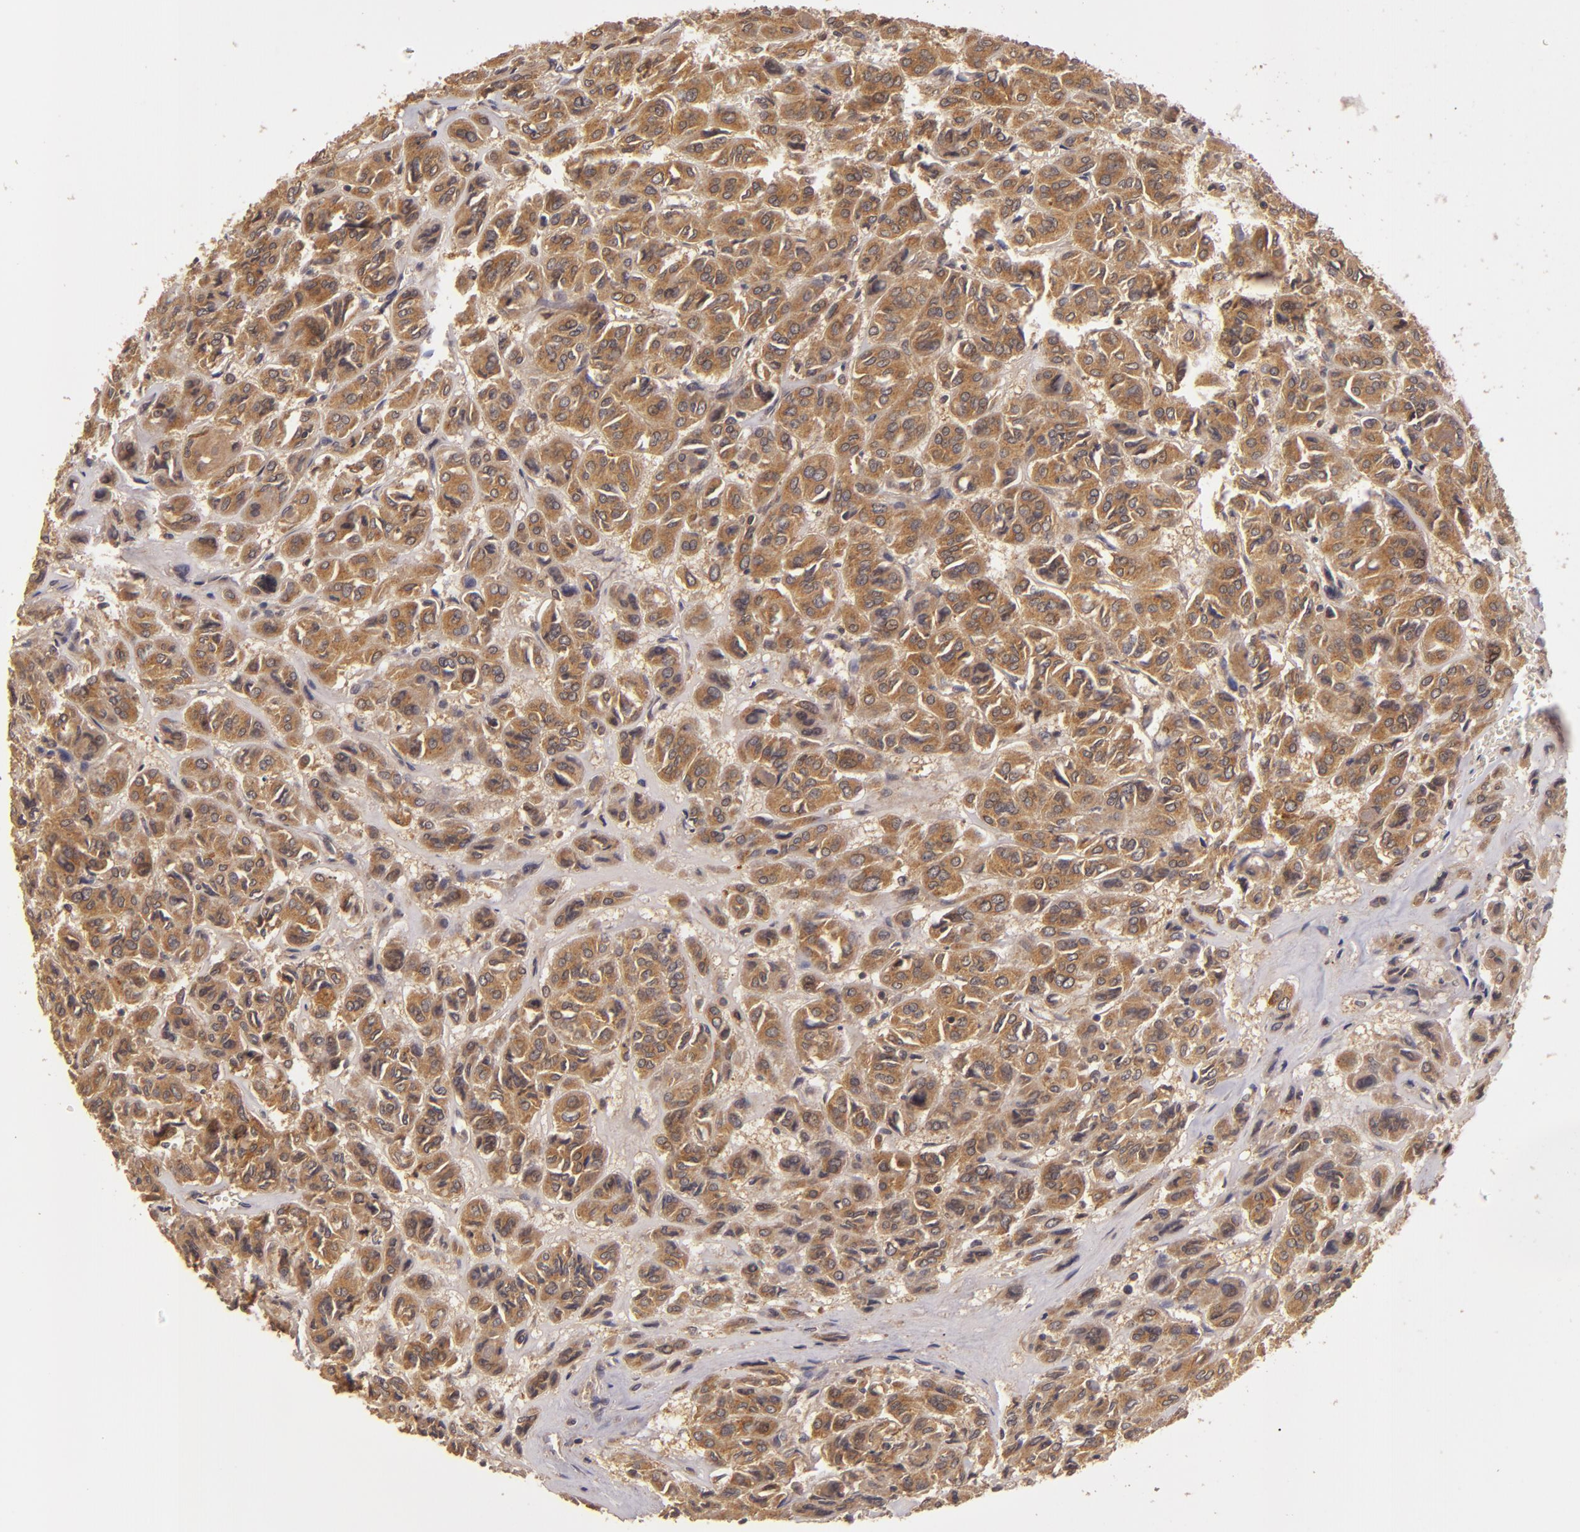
{"staining": {"intensity": "strong", "quantity": ">75%", "location": "cytoplasmic/membranous"}, "tissue": "thyroid cancer", "cell_type": "Tumor cells", "image_type": "cancer", "snomed": [{"axis": "morphology", "description": "Follicular adenoma carcinoma, NOS"}, {"axis": "topography", "description": "Thyroid gland"}], "caption": "The image shows staining of thyroid cancer (follicular adenoma carcinoma), revealing strong cytoplasmic/membranous protein staining (brown color) within tumor cells. The protein of interest is stained brown, and the nuclei are stained in blue (DAB (3,3'-diaminobenzidine) IHC with brightfield microscopy, high magnification).", "gene": "PRKCD", "patient": {"sex": "female", "age": 71}}